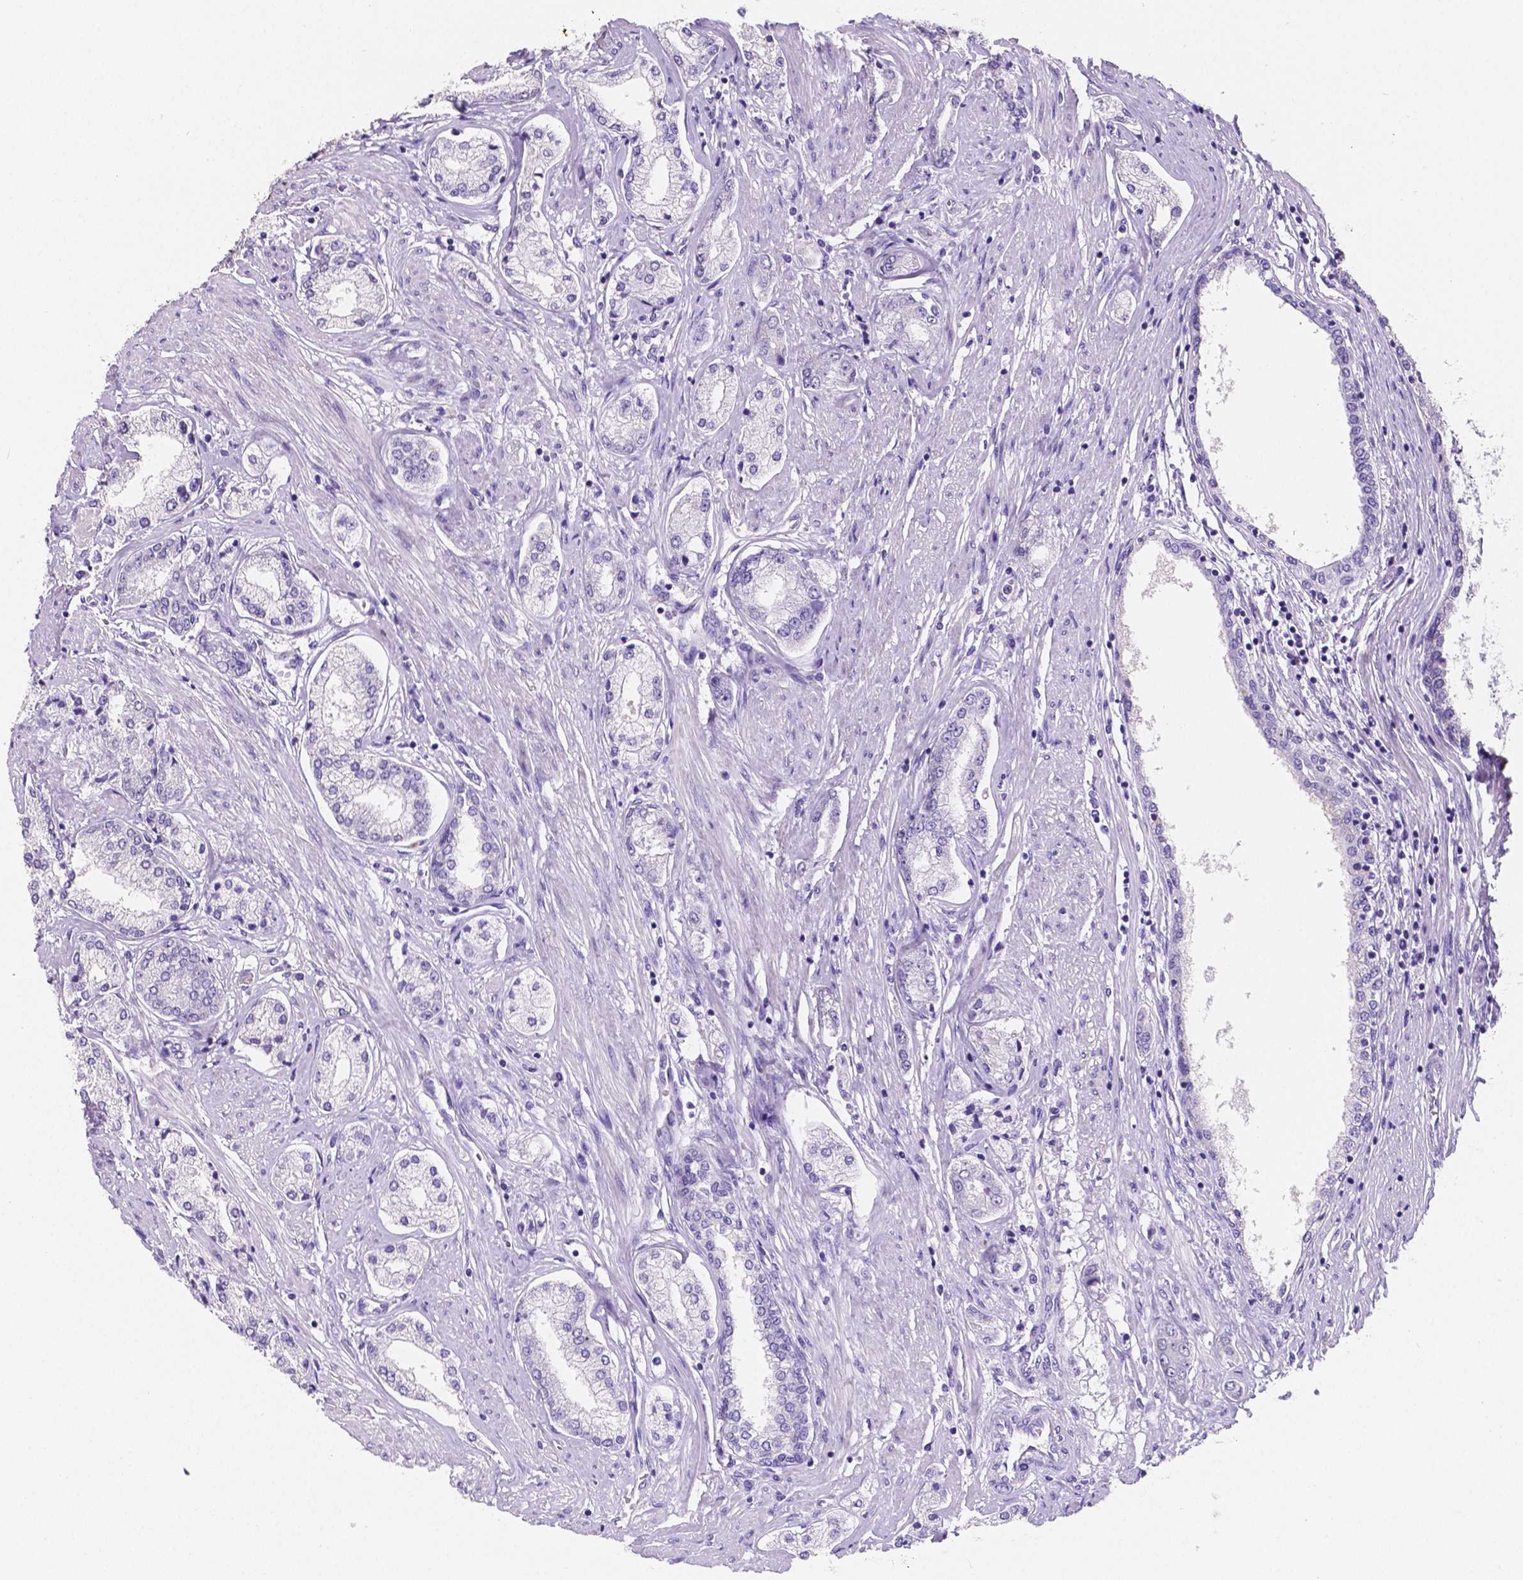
{"staining": {"intensity": "negative", "quantity": "none", "location": "none"}, "tissue": "prostate cancer", "cell_type": "Tumor cells", "image_type": "cancer", "snomed": [{"axis": "morphology", "description": "Adenocarcinoma, NOS"}, {"axis": "topography", "description": "Prostate"}], "caption": "IHC histopathology image of human adenocarcinoma (prostate) stained for a protein (brown), which displays no positivity in tumor cells.", "gene": "SATB2", "patient": {"sex": "male", "age": 63}}